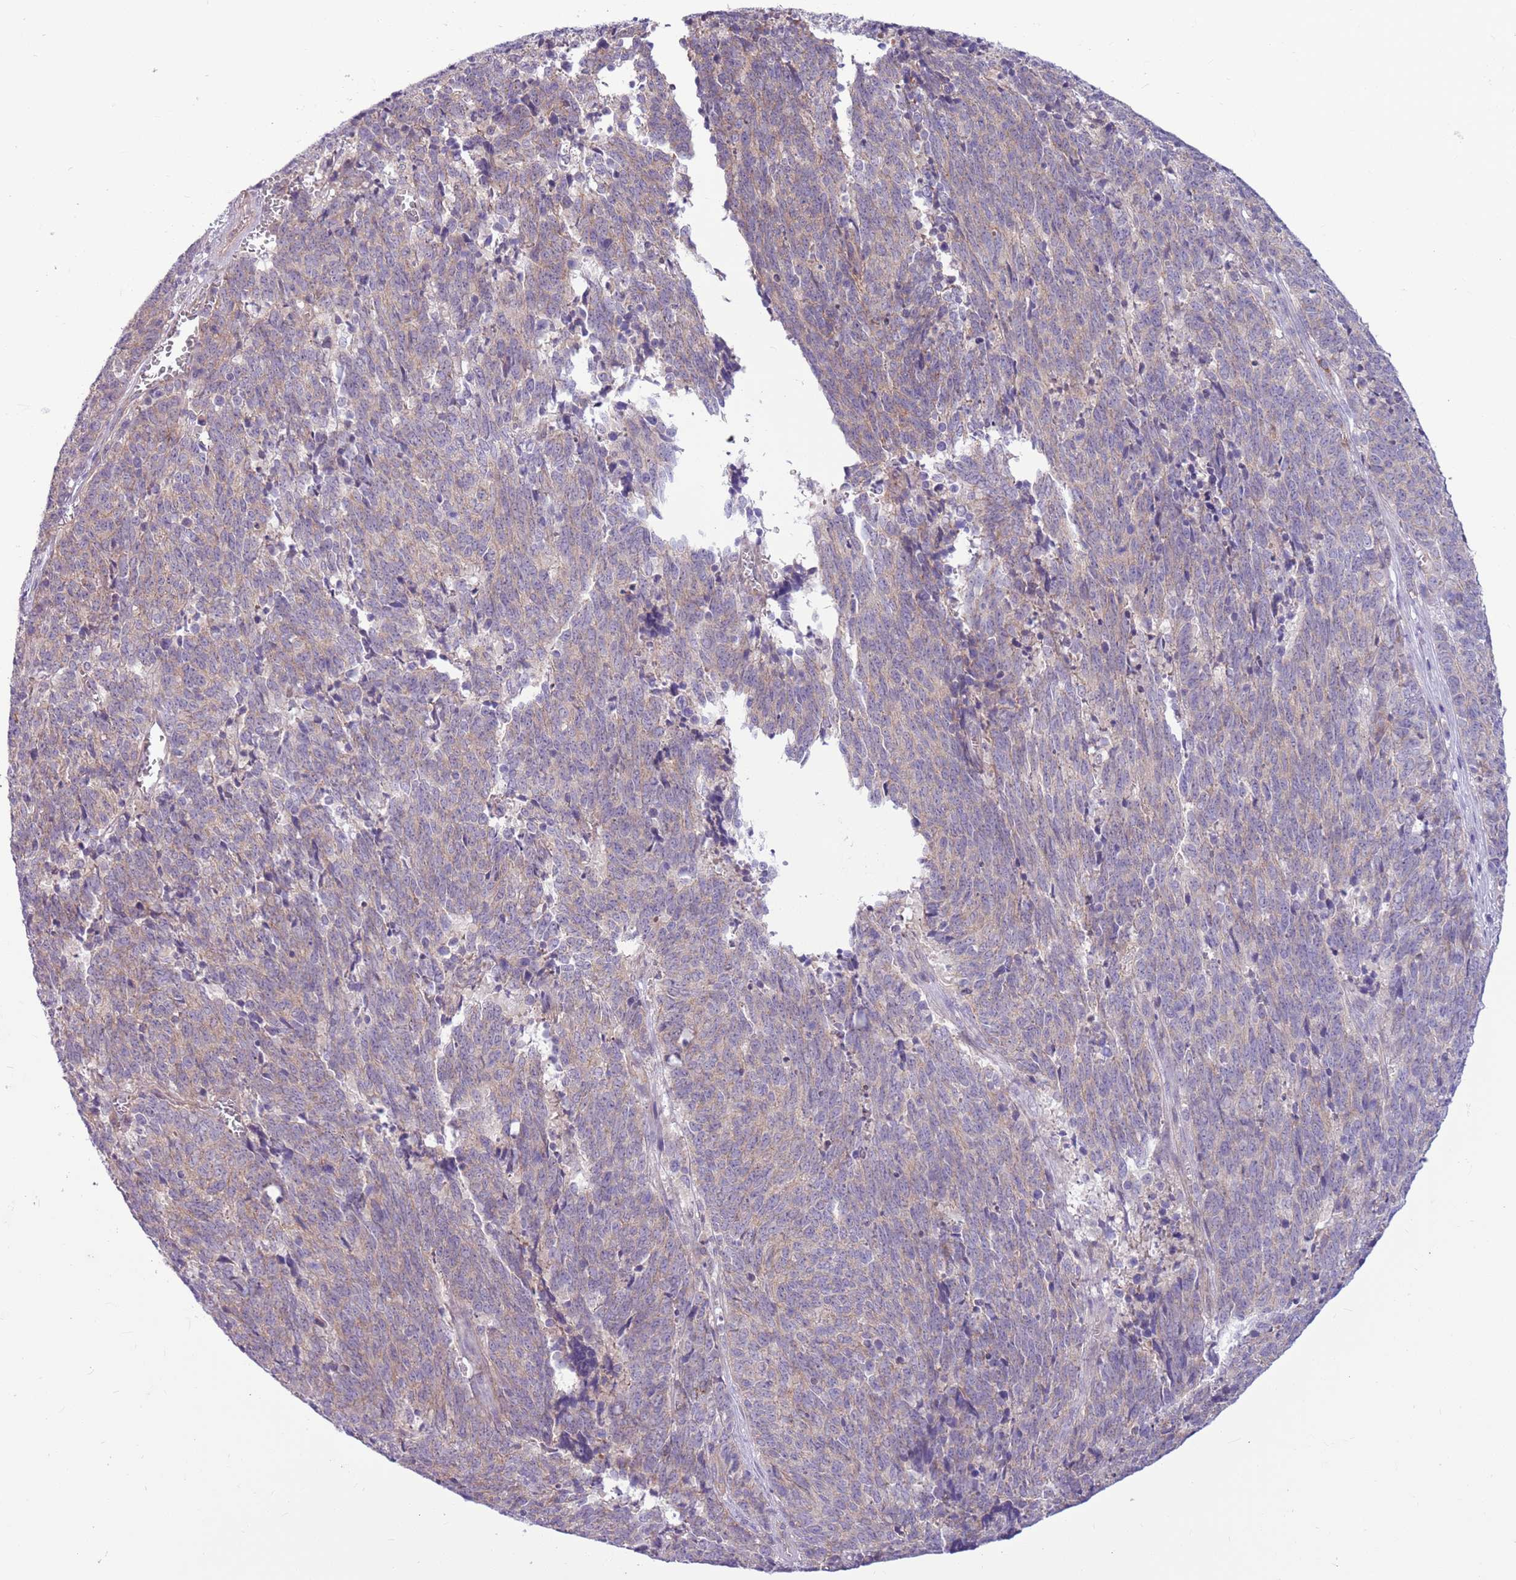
{"staining": {"intensity": "weak", "quantity": "25%-75%", "location": "cytoplasmic/membranous"}, "tissue": "cervical cancer", "cell_type": "Tumor cells", "image_type": "cancer", "snomed": [{"axis": "morphology", "description": "Squamous cell carcinoma, NOS"}, {"axis": "topography", "description": "Cervix"}], "caption": "A brown stain shows weak cytoplasmic/membranous staining of a protein in squamous cell carcinoma (cervical) tumor cells.", "gene": "PARP8", "patient": {"sex": "female", "age": 29}}